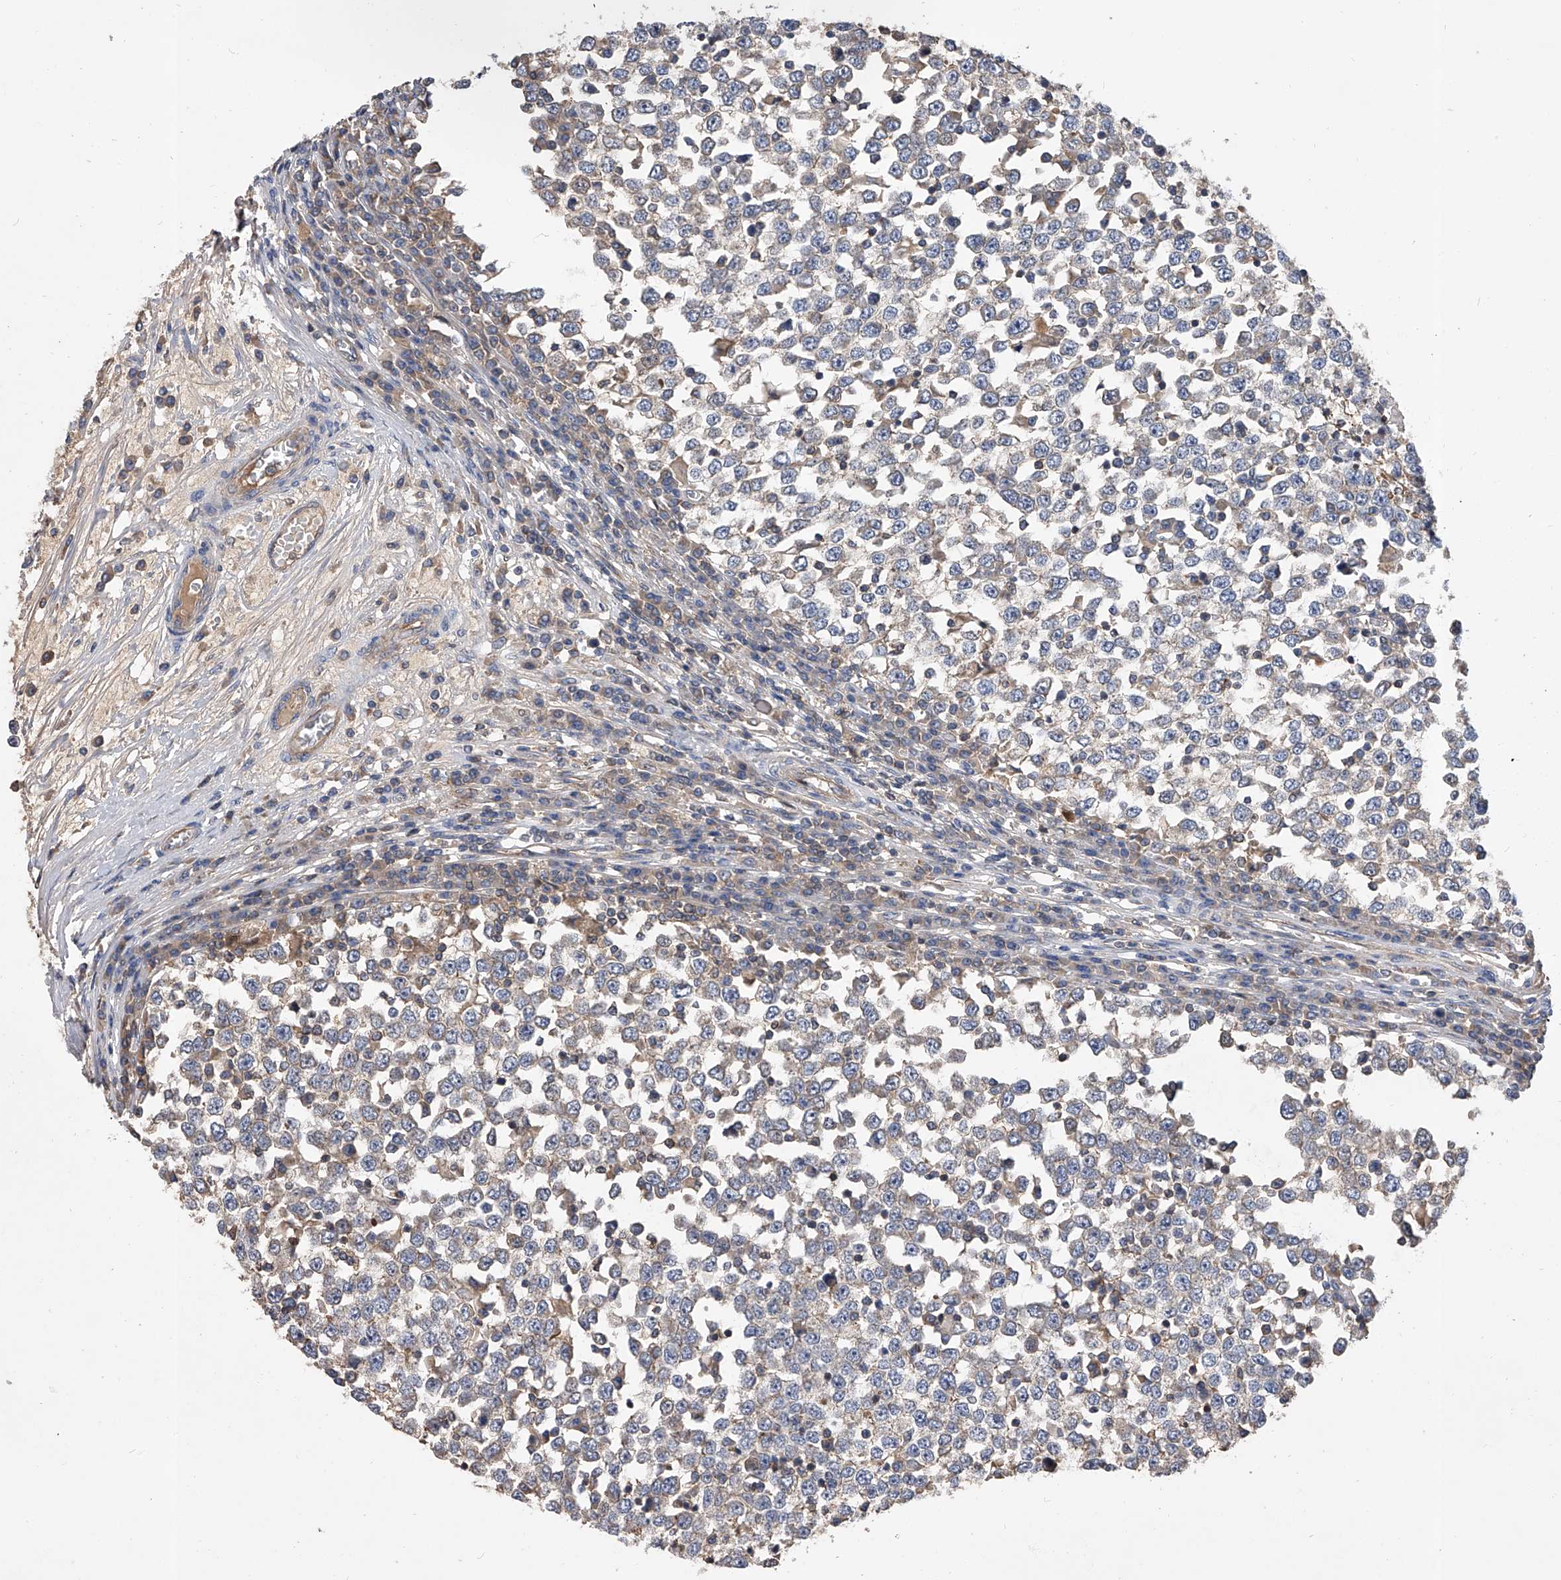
{"staining": {"intensity": "weak", "quantity": ">75%", "location": "cytoplasmic/membranous"}, "tissue": "testis cancer", "cell_type": "Tumor cells", "image_type": "cancer", "snomed": [{"axis": "morphology", "description": "Seminoma, NOS"}, {"axis": "topography", "description": "Testis"}], "caption": "Immunohistochemical staining of testis cancer (seminoma) shows low levels of weak cytoplasmic/membranous protein staining in about >75% of tumor cells.", "gene": "CUL7", "patient": {"sex": "male", "age": 65}}